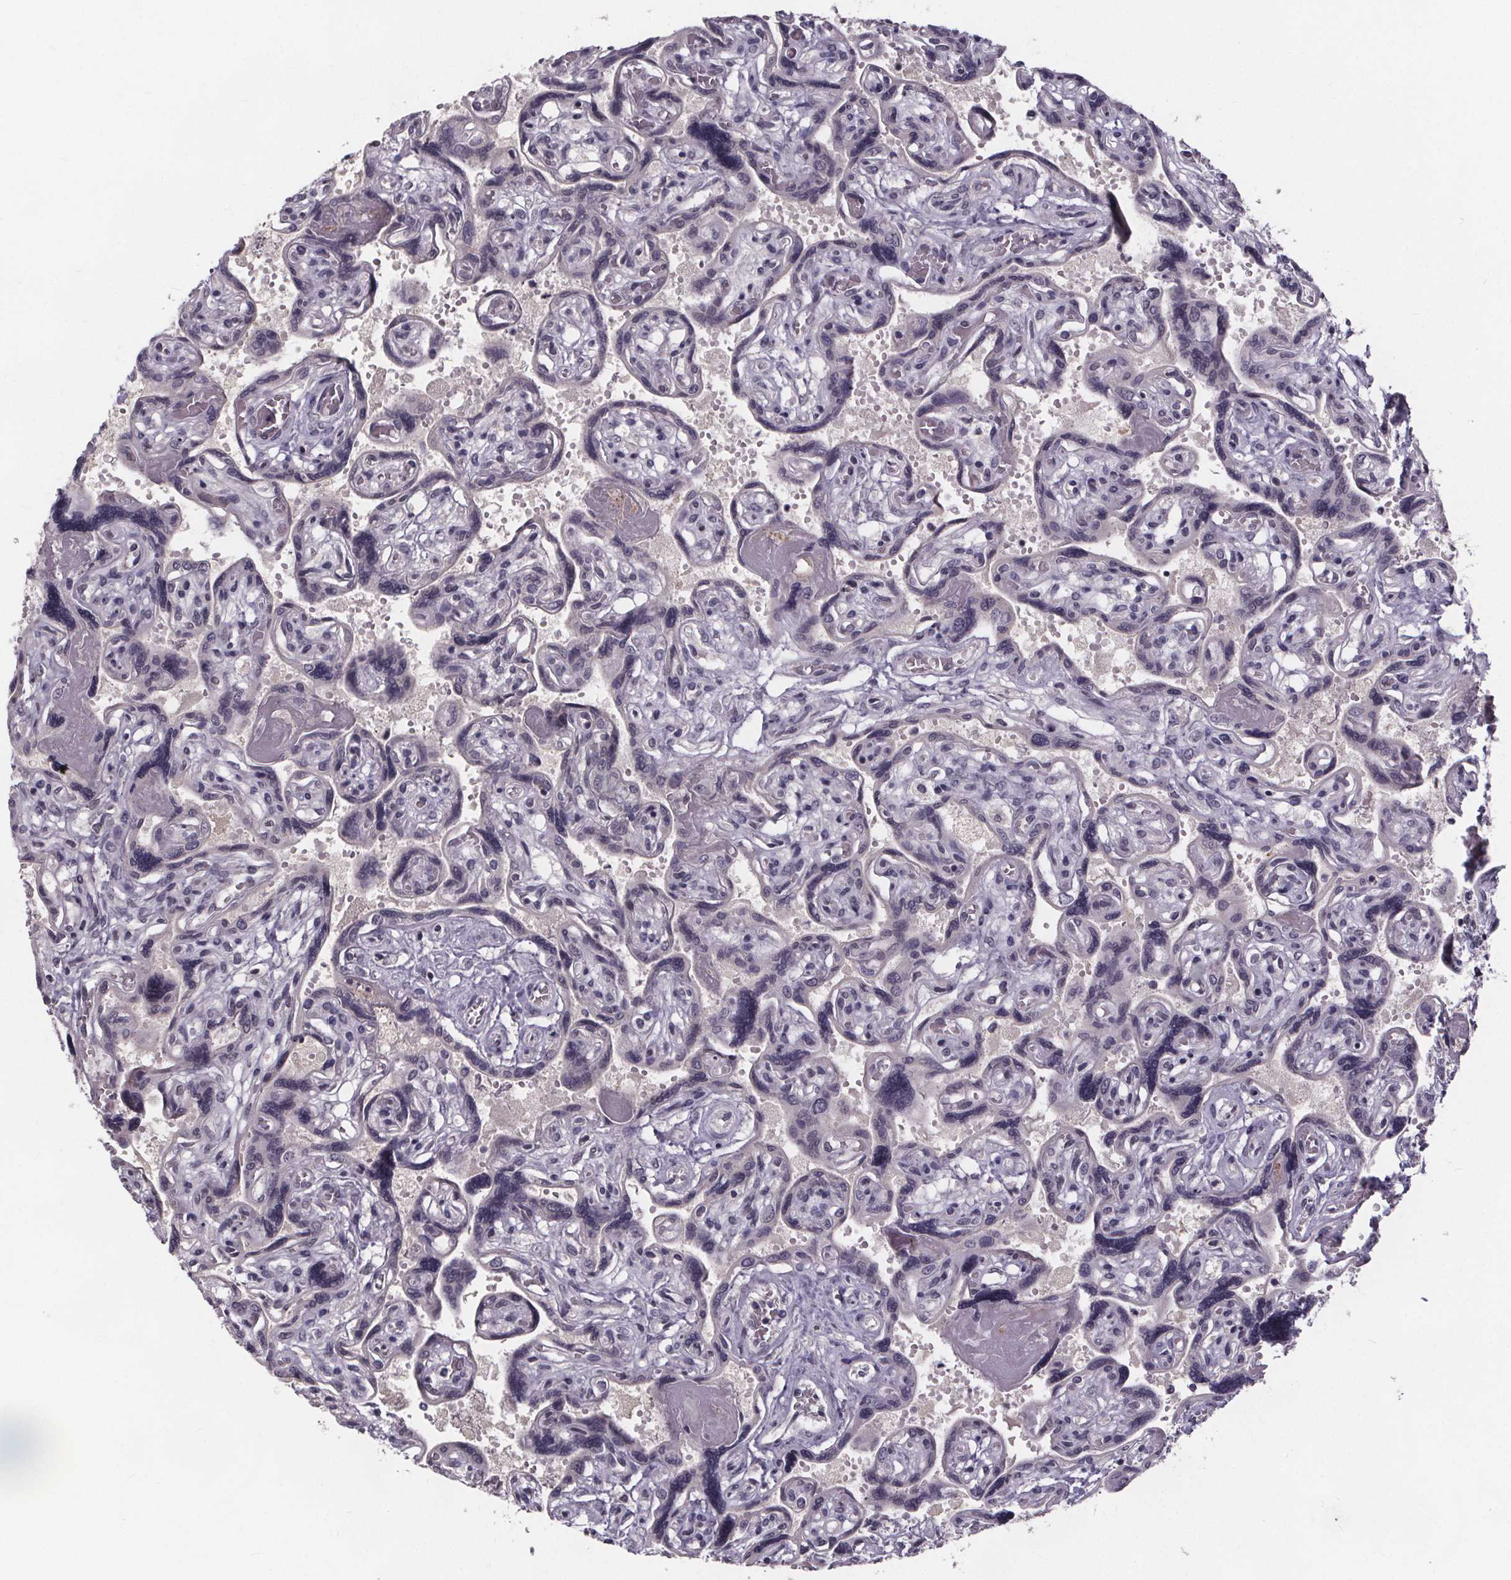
{"staining": {"intensity": "negative", "quantity": "none", "location": "none"}, "tissue": "placenta", "cell_type": "Decidual cells", "image_type": "normal", "snomed": [{"axis": "morphology", "description": "Normal tissue, NOS"}, {"axis": "topography", "description": "Placenta"}], "caption": "A micrograph of placenta stained for a protein shows no brown staining in decidual cells. Nuclei are stained in blue.", "gene": "FAM181B", "patient": {"sex": "female", "age": 32}}